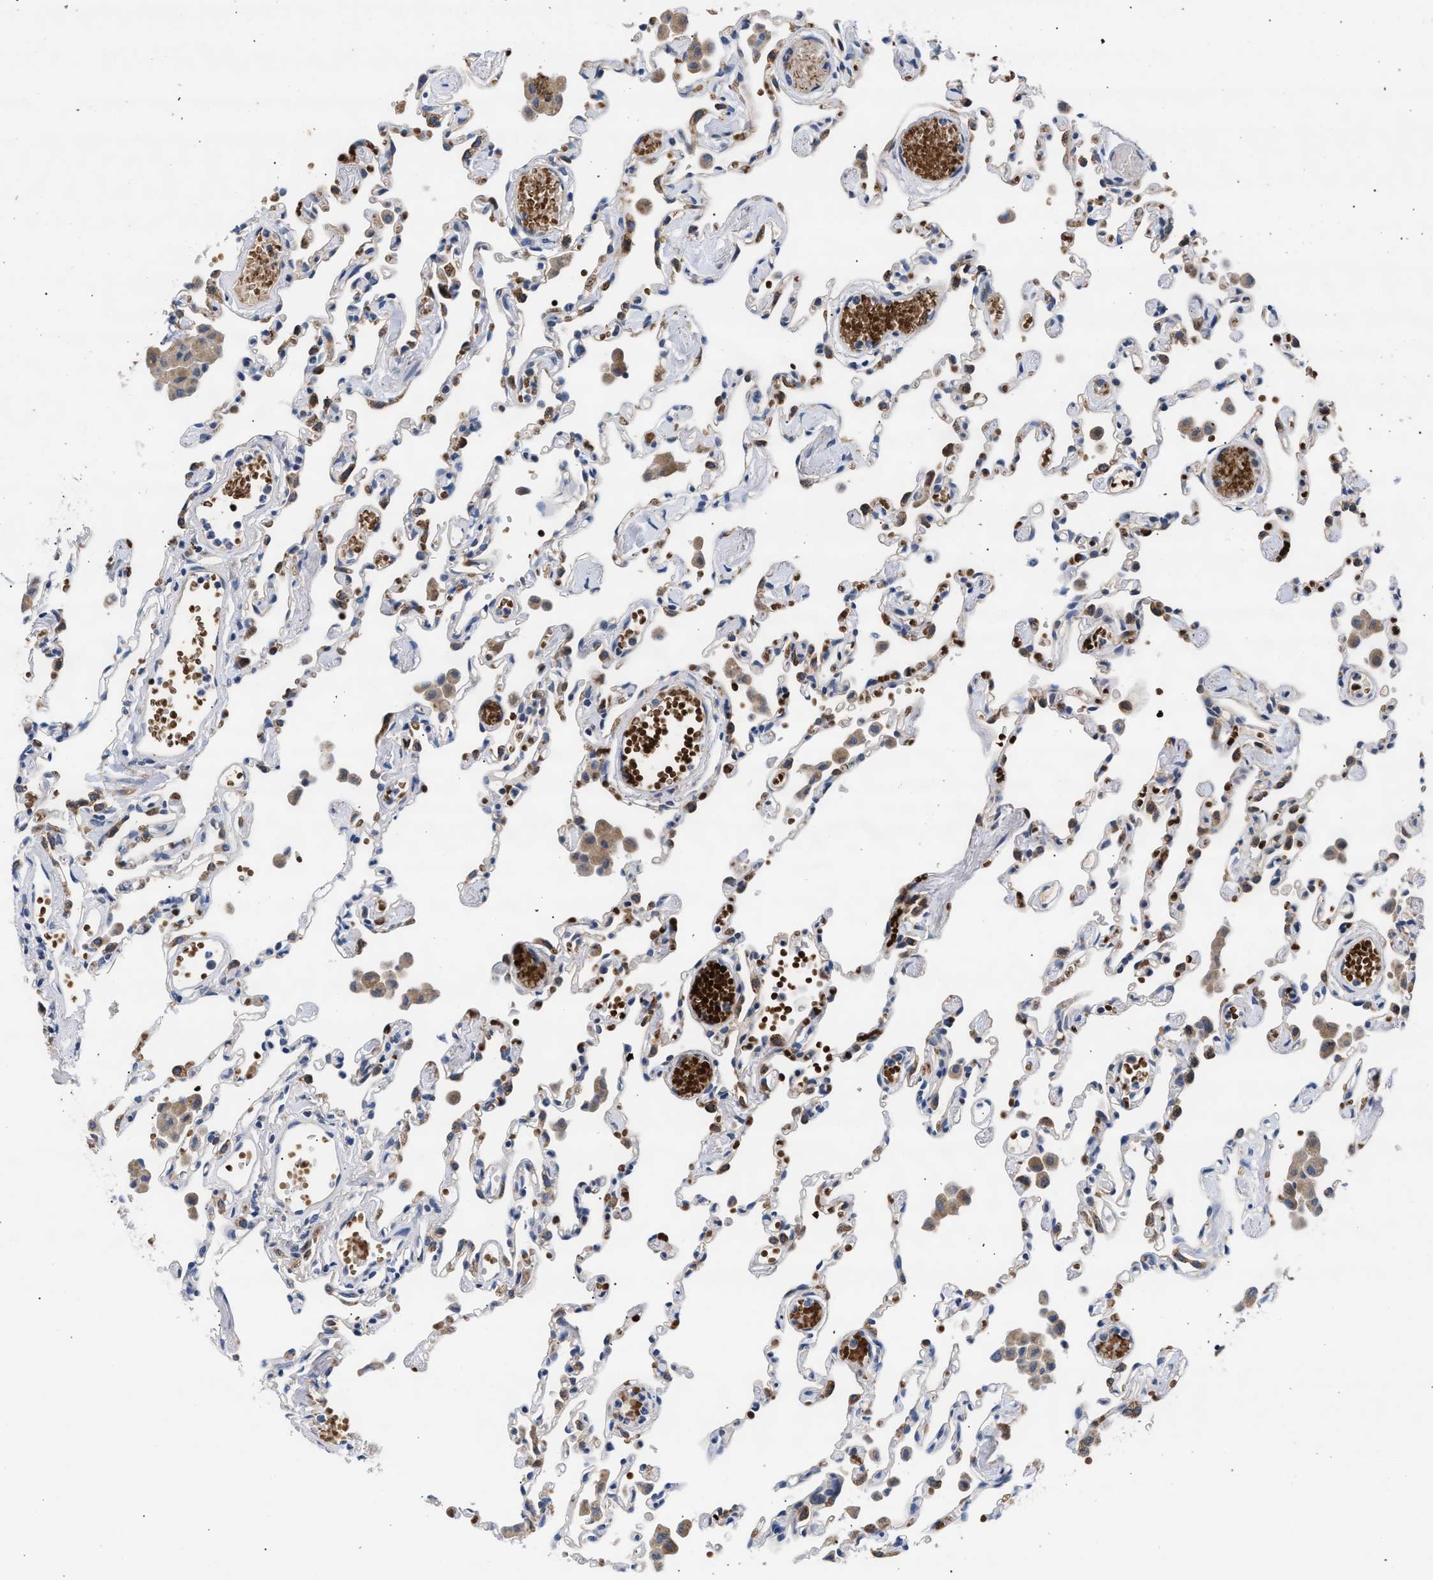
{"staining": {"intensity": "moderate", "quantity": "<25%", "location": "cytoplasmic/membranous"}, "tissue": "lung", "cell_type": "Alveolar cells", "image_type": "normal", "snomed": [{"axis": "morphology", "description": "Normal tissue, NOS"}, {"axis": "topography", "description": "Bronchus"}, {"axis": "topography", "description": "Lung"}], "caption": "An image of lung stained for a protein exhibits moderate cytoplasmic/membranous brown staining in alveolar cells. (DAB = brown stain, brightfield microscopy at high magnification).", "gene": "RINT1", "patient": {"sex": "female", "age": 49}}